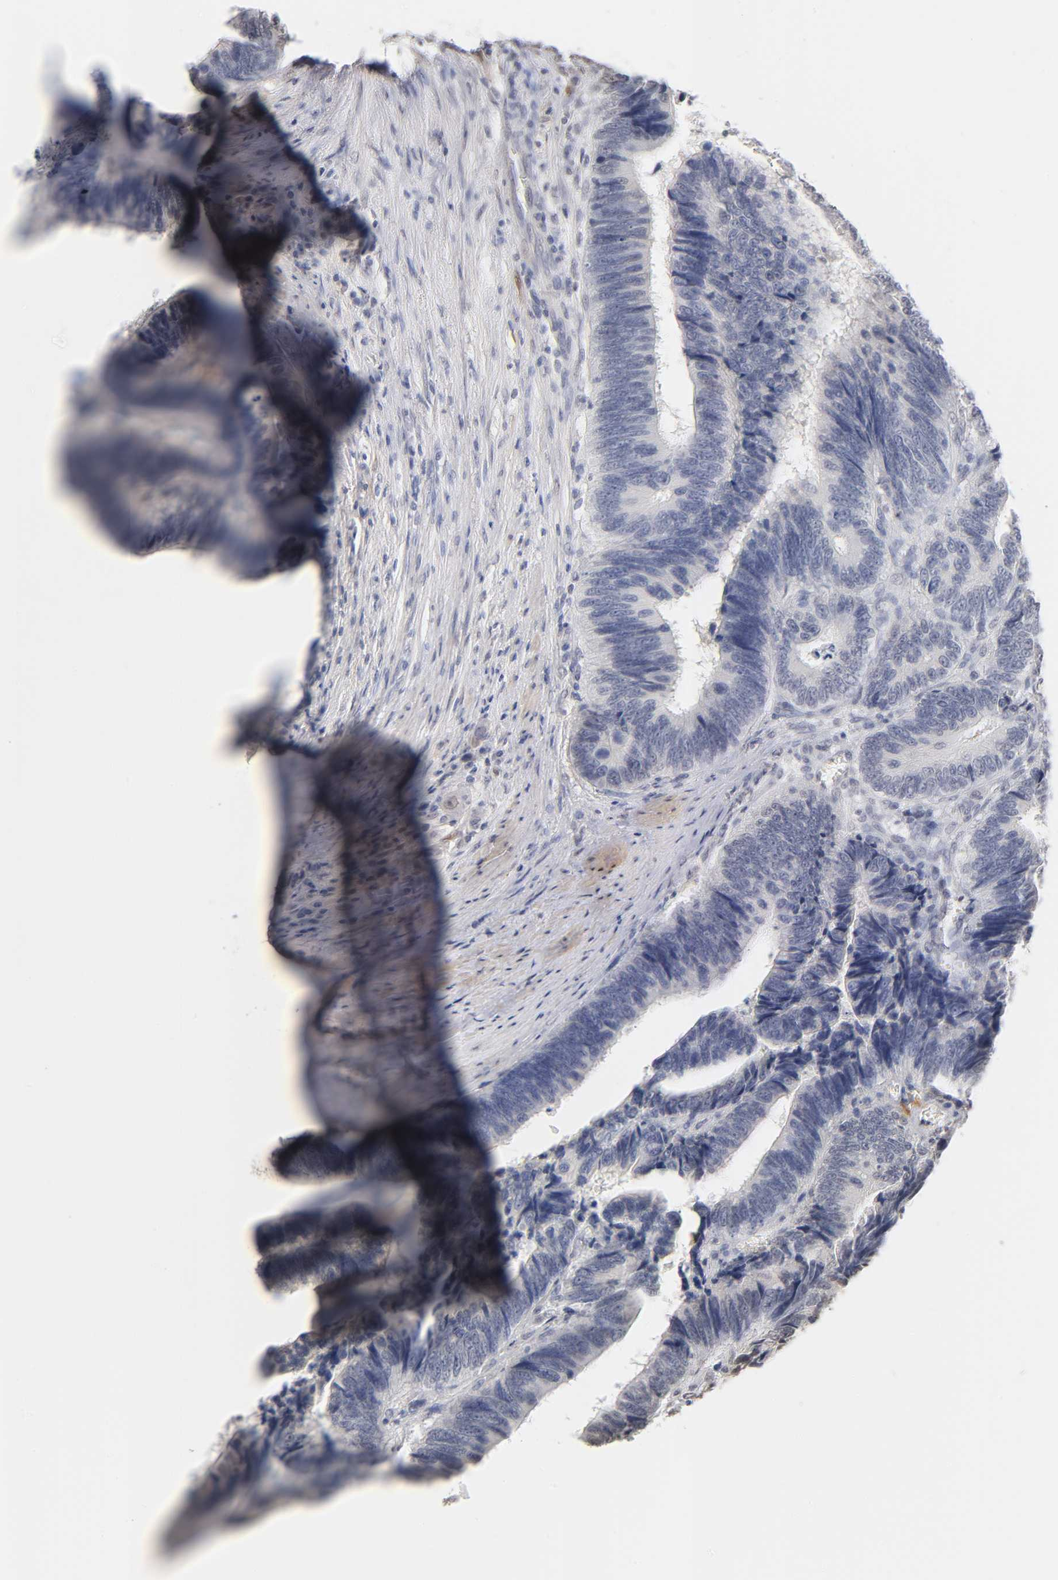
{"staining": {"intensity": "weak", "quantity": "<25%", "location": "nuclear"}, "tissue": "colorectal cancer", "cell_type": "Tumor cells", "image_type": "cancer", "snomed": [{"axis": "morphology", "description": "Adenocarcinoma, NOS"}, {"axis": "topography", "description": "Colon"}], "caption": "This is a image of immunohistochemistry staining of colorectal cancer, which shows no expression in tumor cells.", "gene": "CRABP2", "patient": {"sex": "male", "age": 72}}